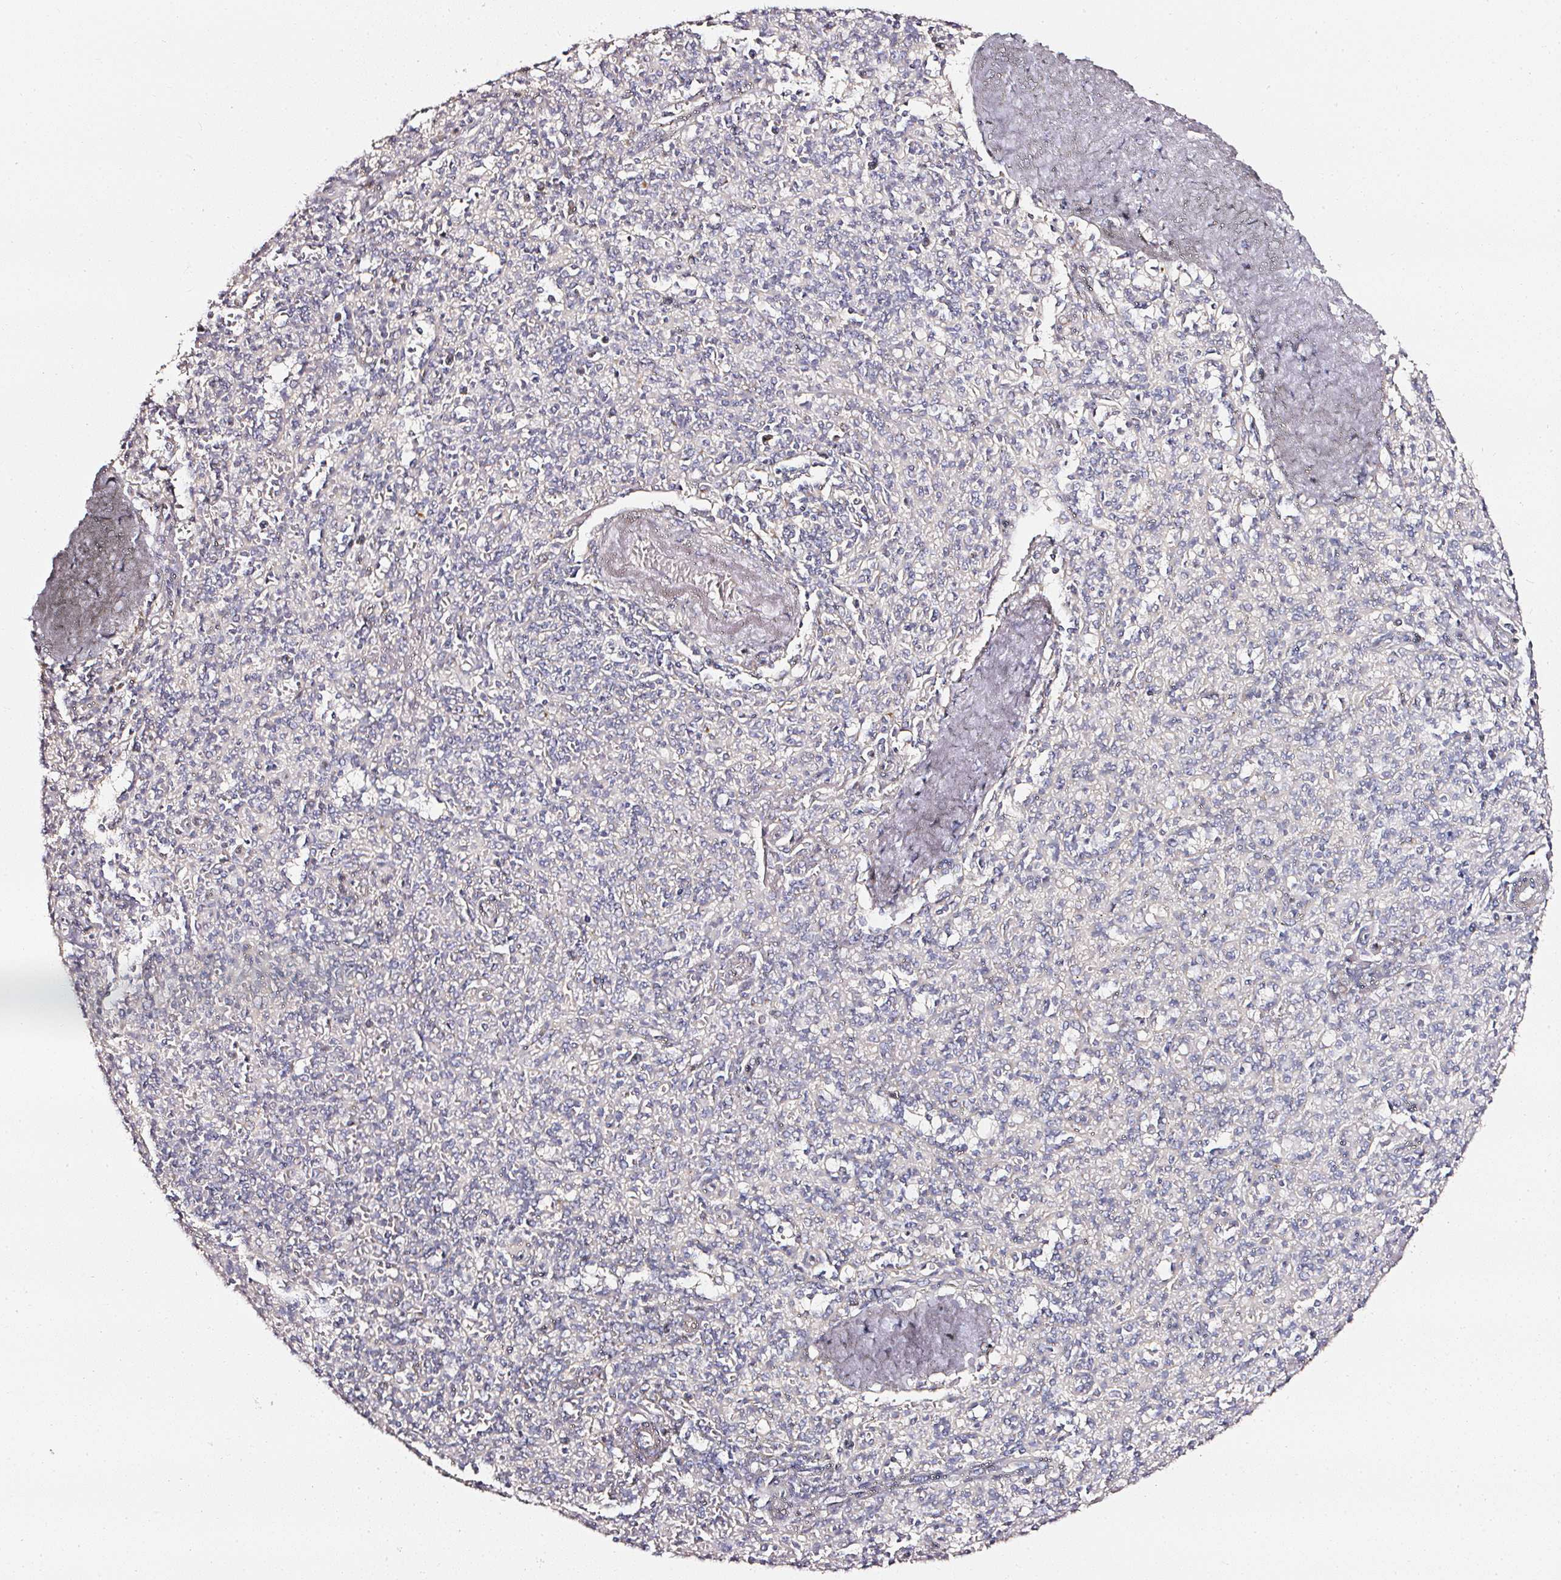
{"staining": {"intensity": "negative", "quantity": "none", "location": "none"}, "tissue": "spleen", "cell_type": "Cells in red pulp", "image_type": "normal", "snomed": [{"axis": "morphology", "description": "Normal tissue, NOS"}, {"axis": "topography", "description": "Spleen"}], "caption": "Photomicrograph shows no protein expression in cells in red pulp of unremarkable spleen.", "gene": "NTRK1", "patient": {"sex": "female", "age": 70}}